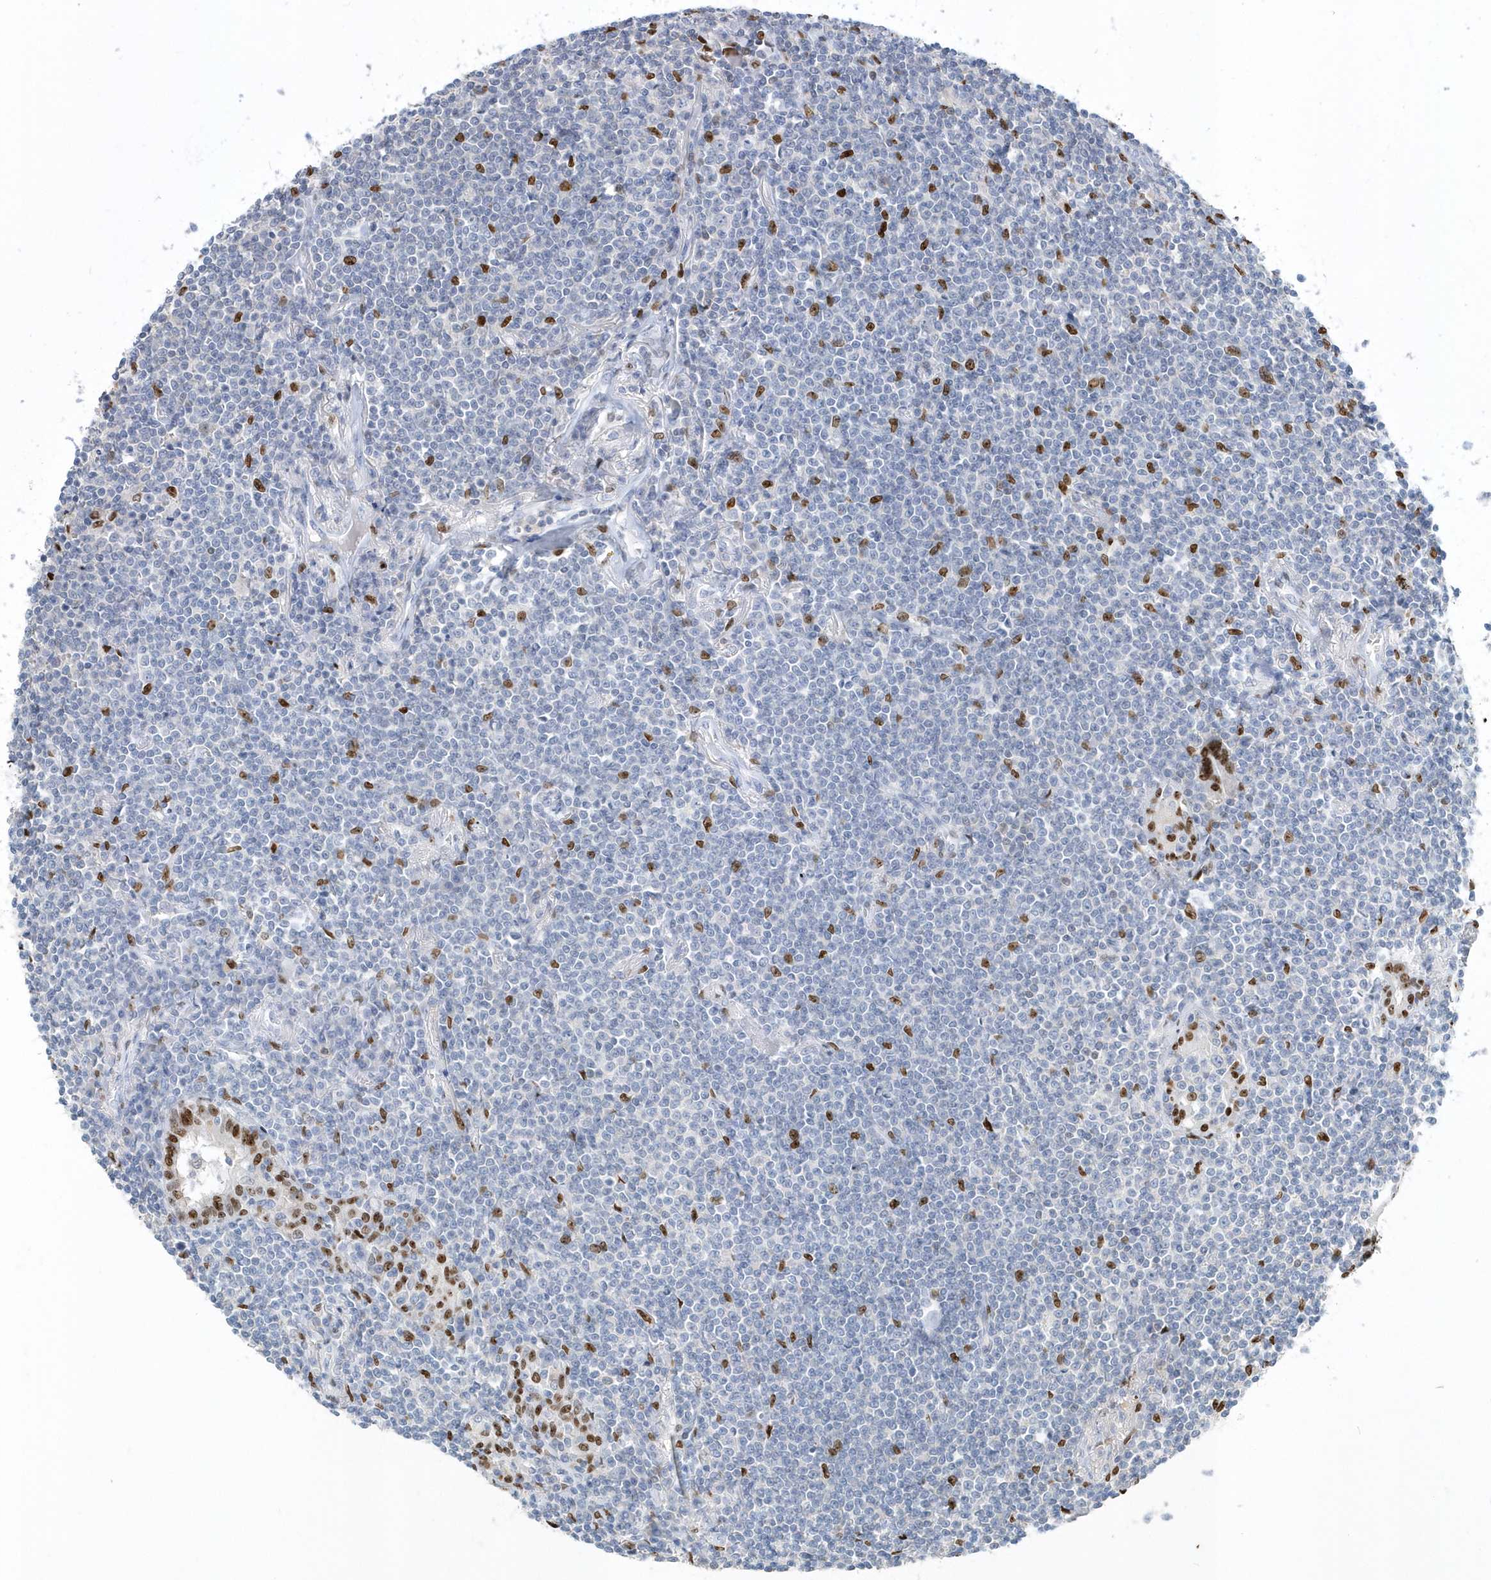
{"staining": {"intensity": "negative", "quantity": "none", "location": "none"}, "tissue": "lymphoma", "cell_type": "Tumor cells", "image_type": "cancer", "snomed": [{"axis": "morphology", "description": "Malignant lymphoma, non-Hodgkin's type, Low grade"}, {"axis": "topography", "description": "Lung"}], "caption": "Tumor cells show no significant protein positivity in malignant lymphoma, non-Hodgkin's type (low-grade).", "gene": "MACROH2A2", "patient": {"sex": "female", "age": 71}}